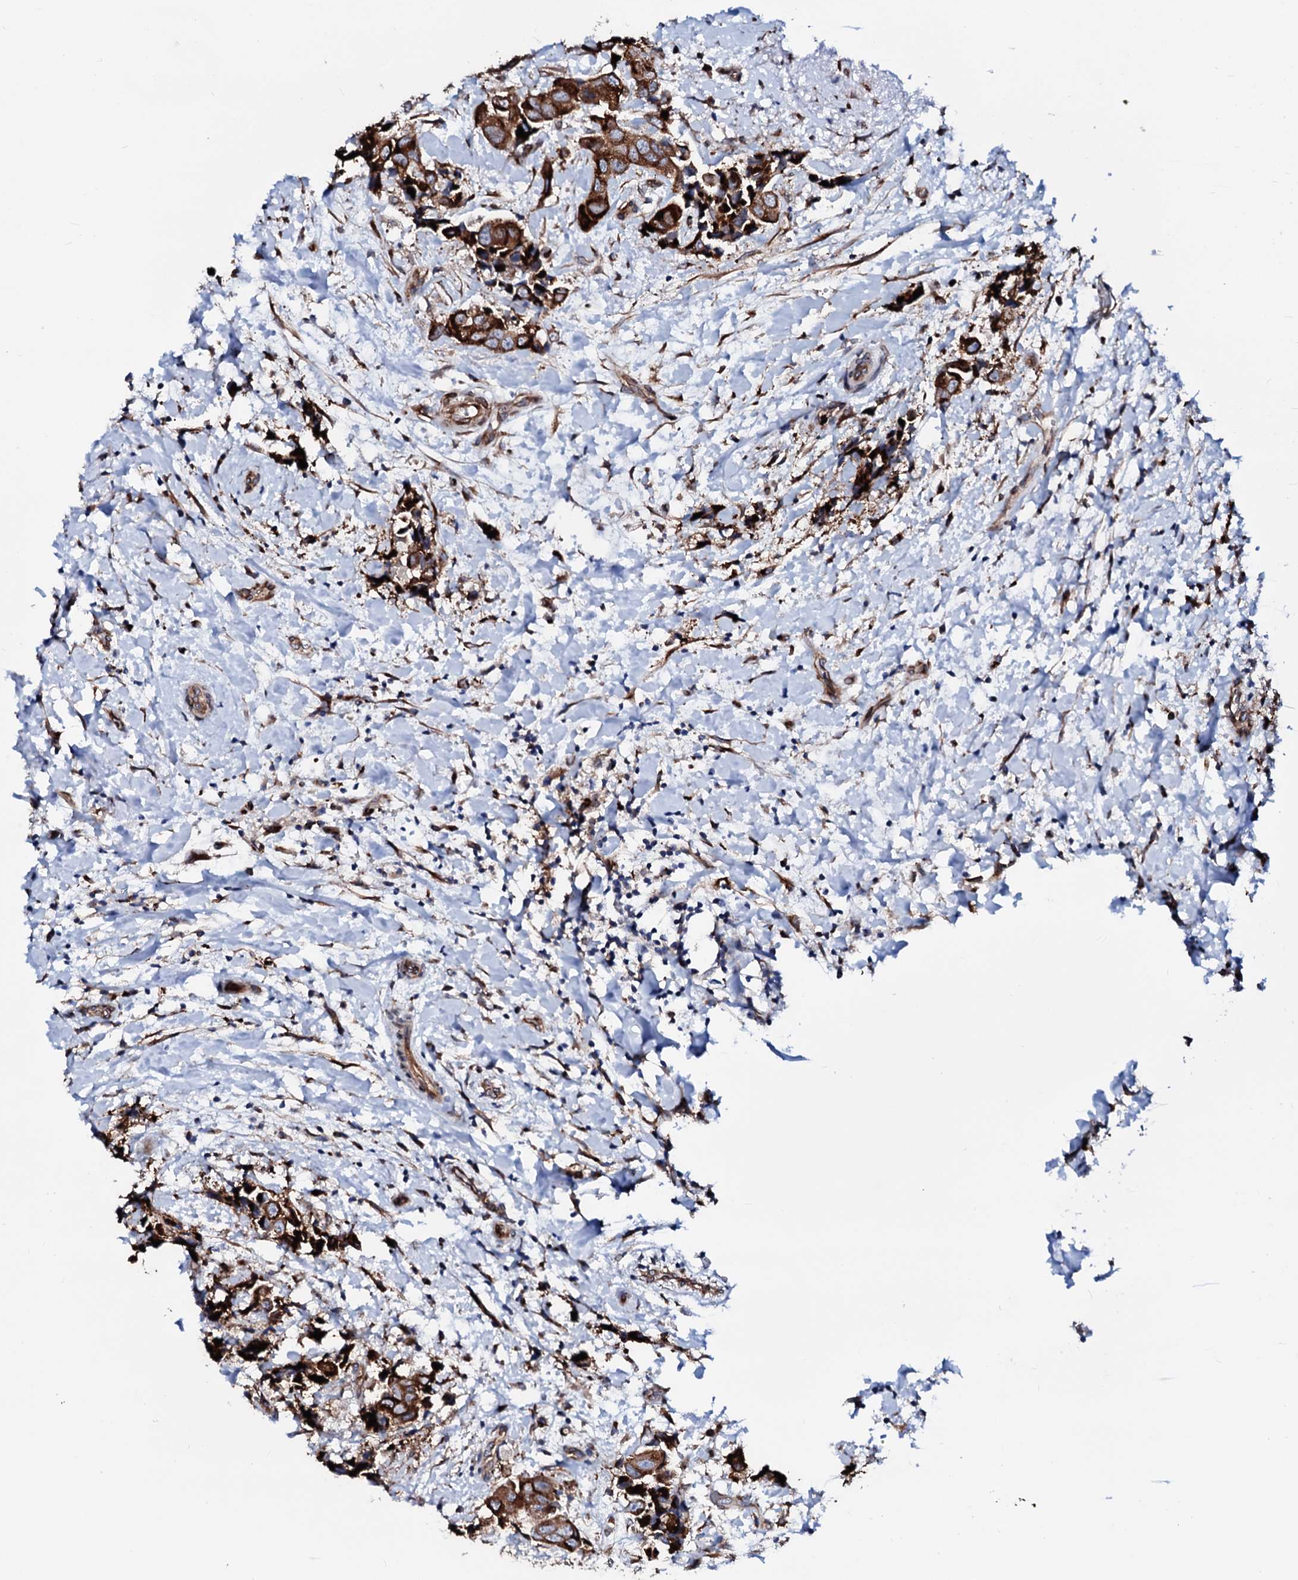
{"staining": {"intensity": "strong", "quantity": ">75%", "location": "cytoplasmic/membranous"}, "tissue": "breast cancer", "cell_type": "Tumor cells", "image_type": "cancer", "snomed": [{"axis": "morphology", "description": "Normal tissue, NOS"}, {"axis": "morphology", "description": "Duct carcinoma"}, {"axis": "topography", "description": "Breast"}], "caption": "A histopathology image showing strong cytoplasmic/membranous expression in about >75% of tumor cells in breast cancer (infiltrating ductal carcinoma), as visualized by brown immunohistochemical staining.", "gene": "TMCO3", "patient": {"sex": "female", "age": 62}}